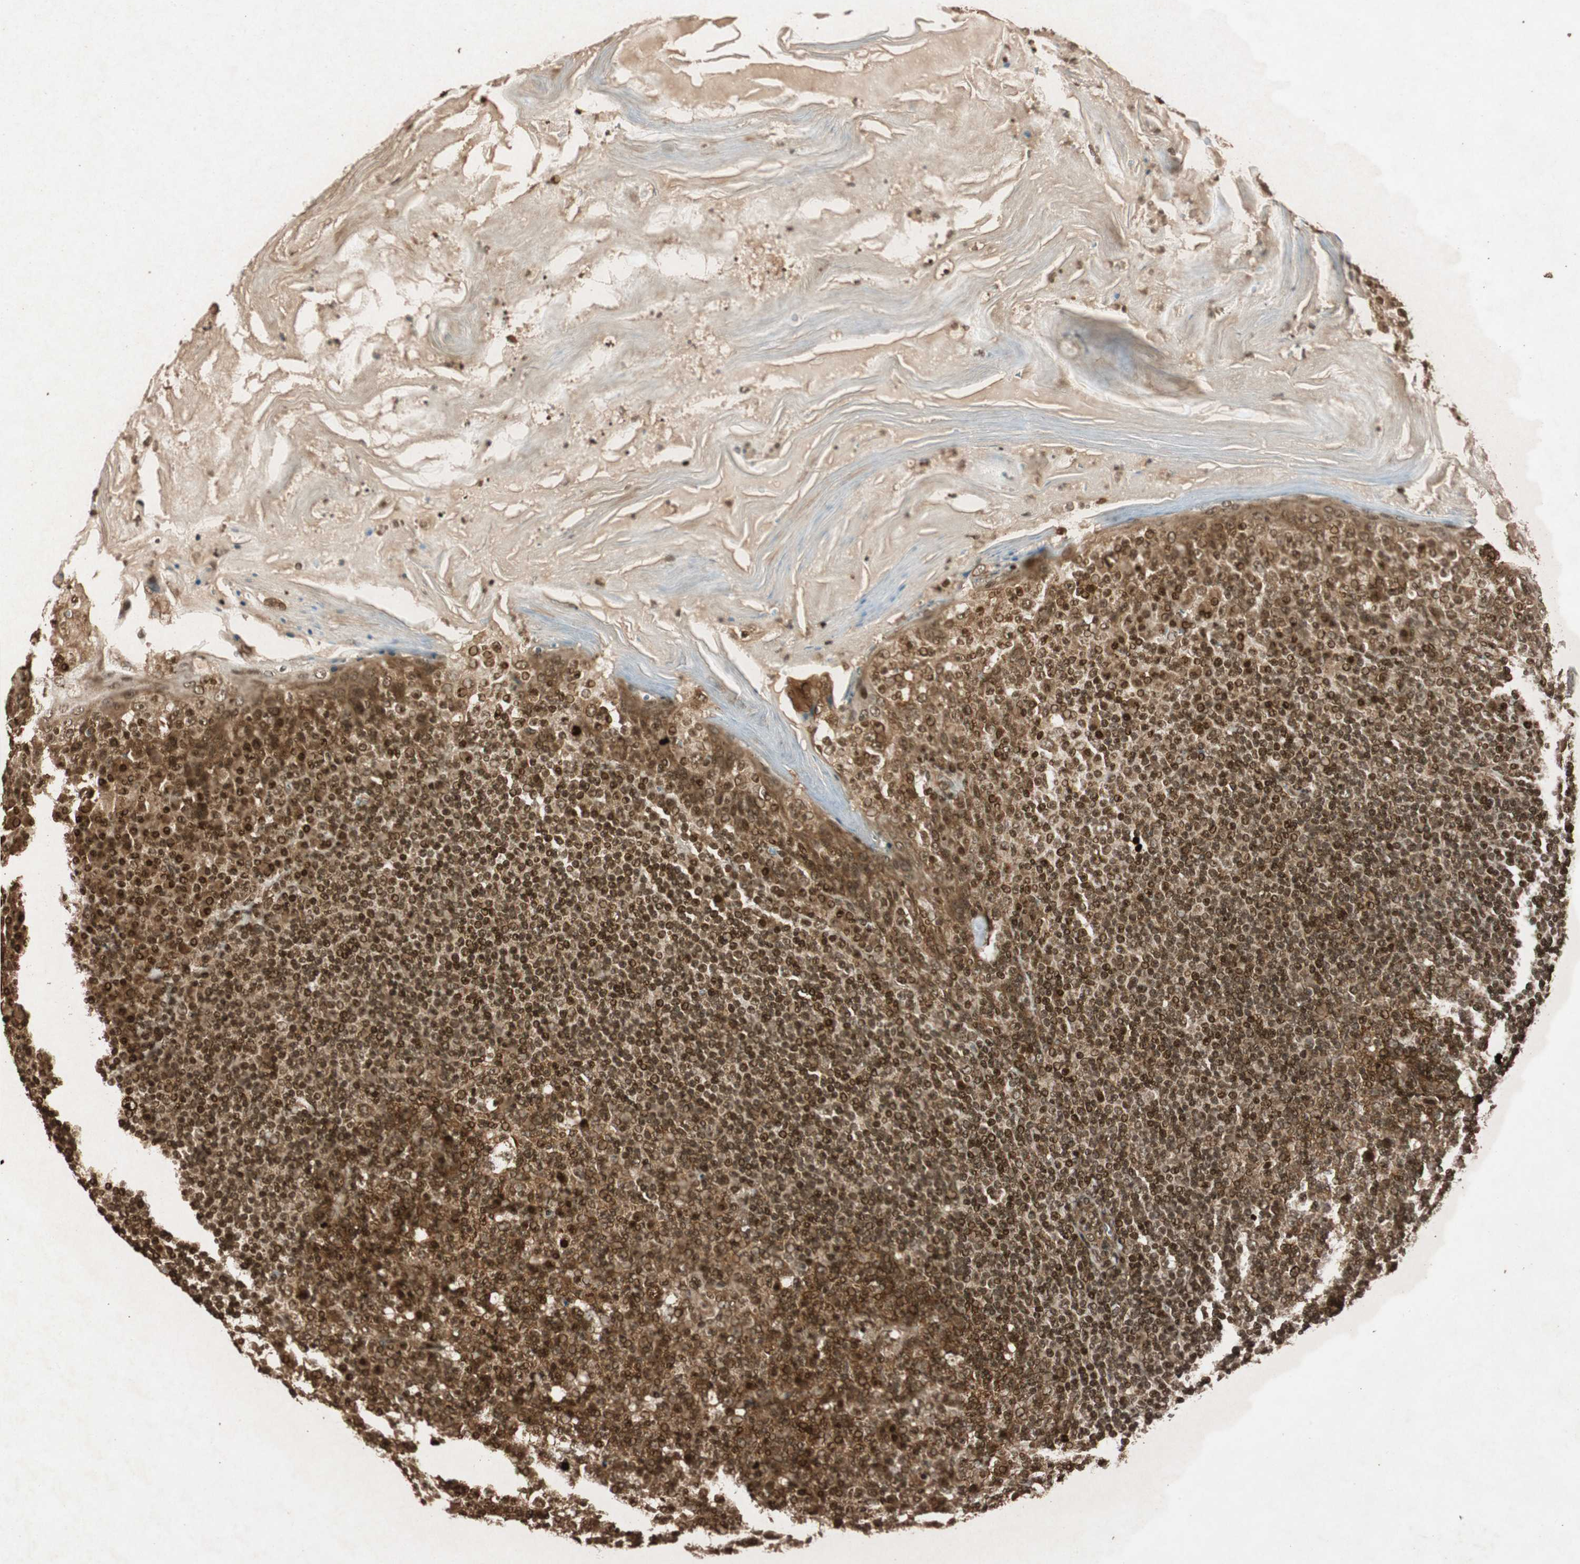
{"staining": {"intensity": "strong", "quantity": "25%-75%", "location": "nuclear"}, "tissue": "tonsil", "cell_type": "Germinal center cells", "image_type": "normal", "snomed": [{"axis": "morphology", "description": "Normal tissue, NOS"}, {"axis": "topography", "description": "Tonsil"}], "caption": "There is high levels of strong nuclear staining in germinal center cells of unremarkable tonsil, as demonstrated by immunohistochemical staining (brown color).", "gene": "ALKBH5", "patient": {"sex": "male", "age": 31}}